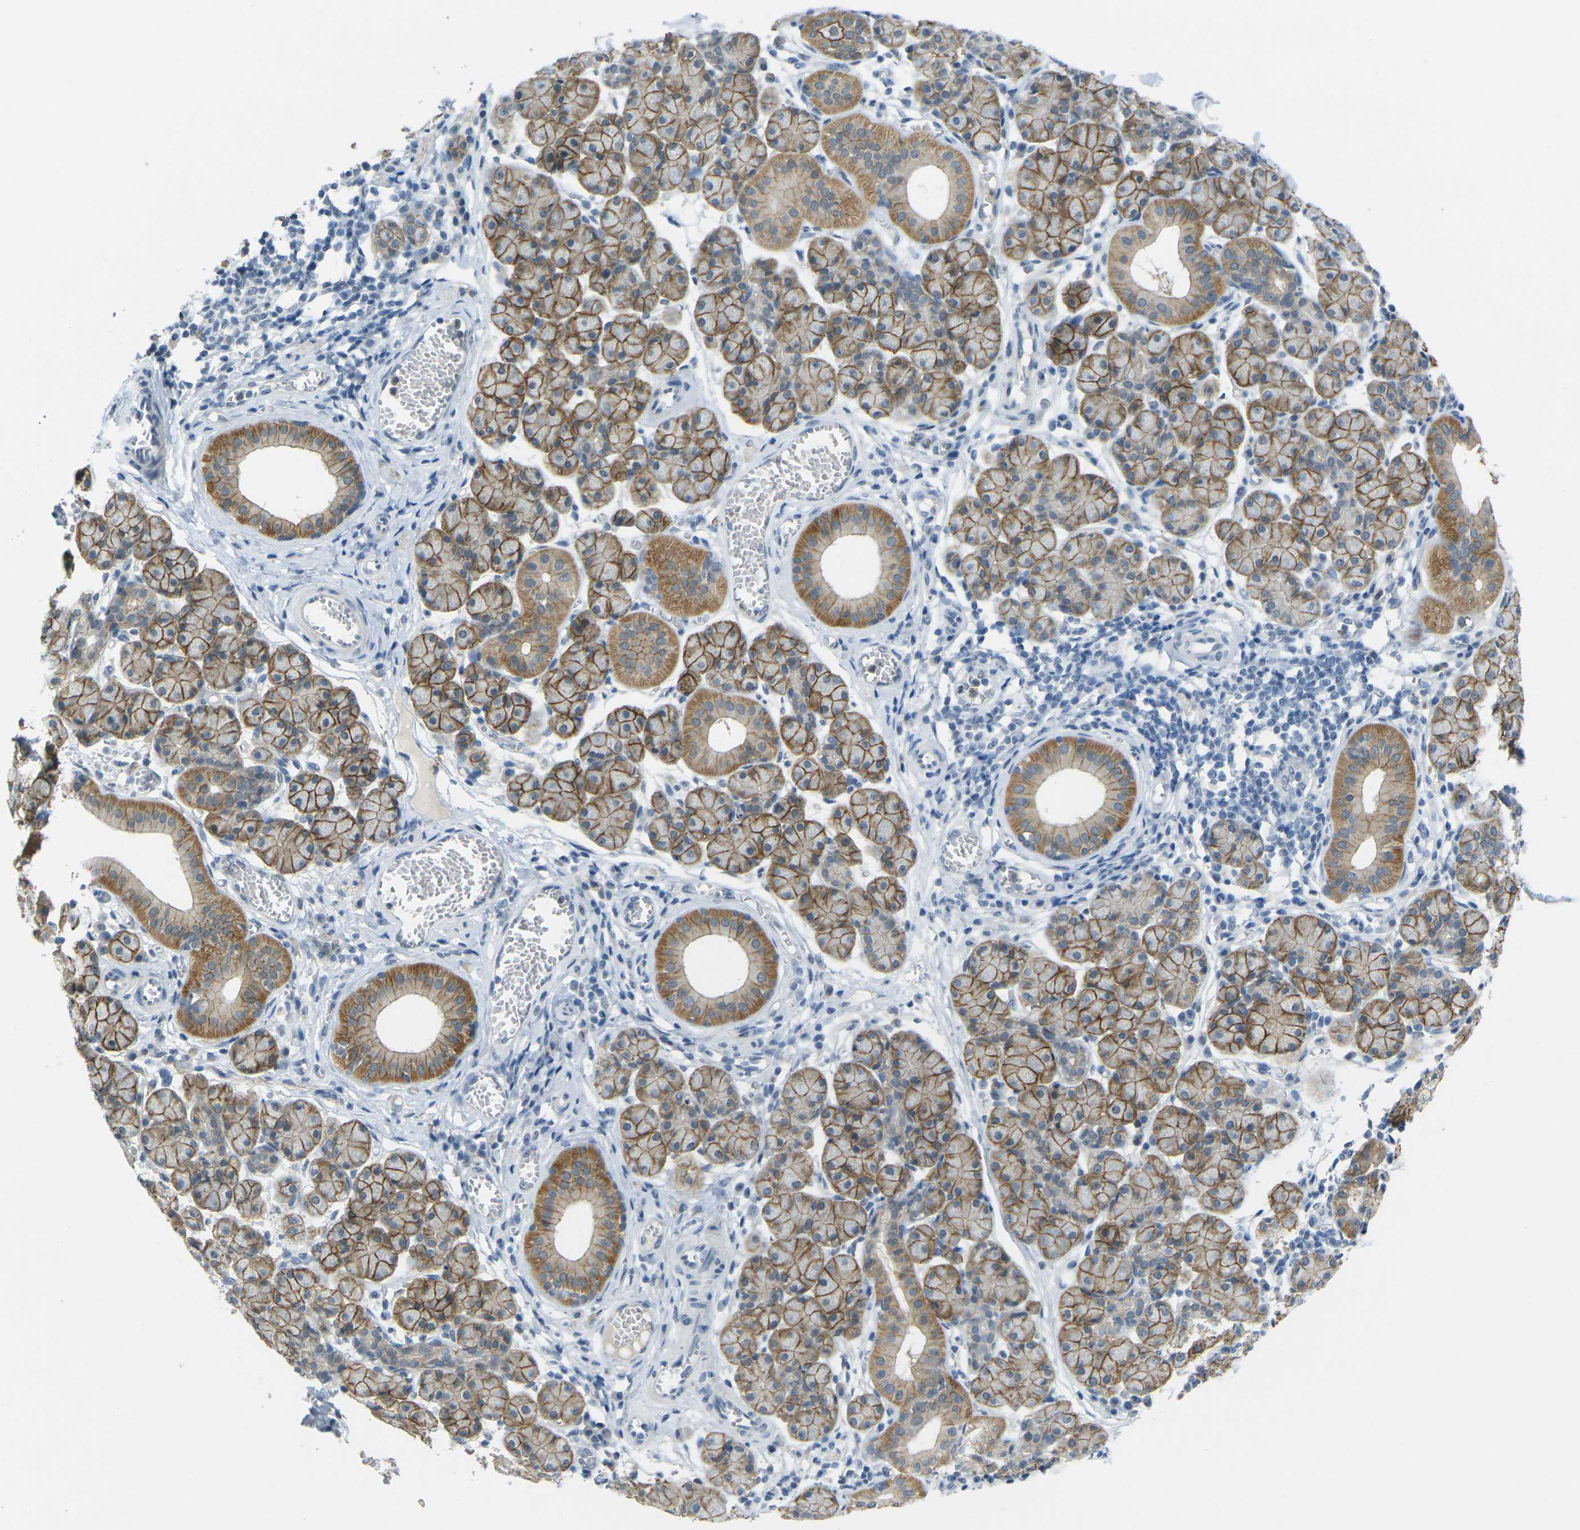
{"staining": {"intensity": "moderate", "quantity": ">75%", "location": "cytoplasmic/membranous"}, "tissue": "salivary gland", "cell_type": "Glandular cells", "image_type": "normal", "snomed": [{"axis": "morphology", "description": "Normal tissue, NOS"}, {"axis": "morphology", "description": "Inflammation, NOS"}, {"axis": "topography", "description": "Lymph node"}, {"axis": "topography", "description": "Salivary gland"}], "caption": "Immunohistochemical staining of unremarkable salivary gland reveals >75% levels of moderate cytoplasmic/membranous protein expression in approximately >75% of glandular cells. (Brightfield microscopy of DAB IHC at high magnification).", "gene": "SPTBN2", "patient": {"sex": "male", "age": 3}}